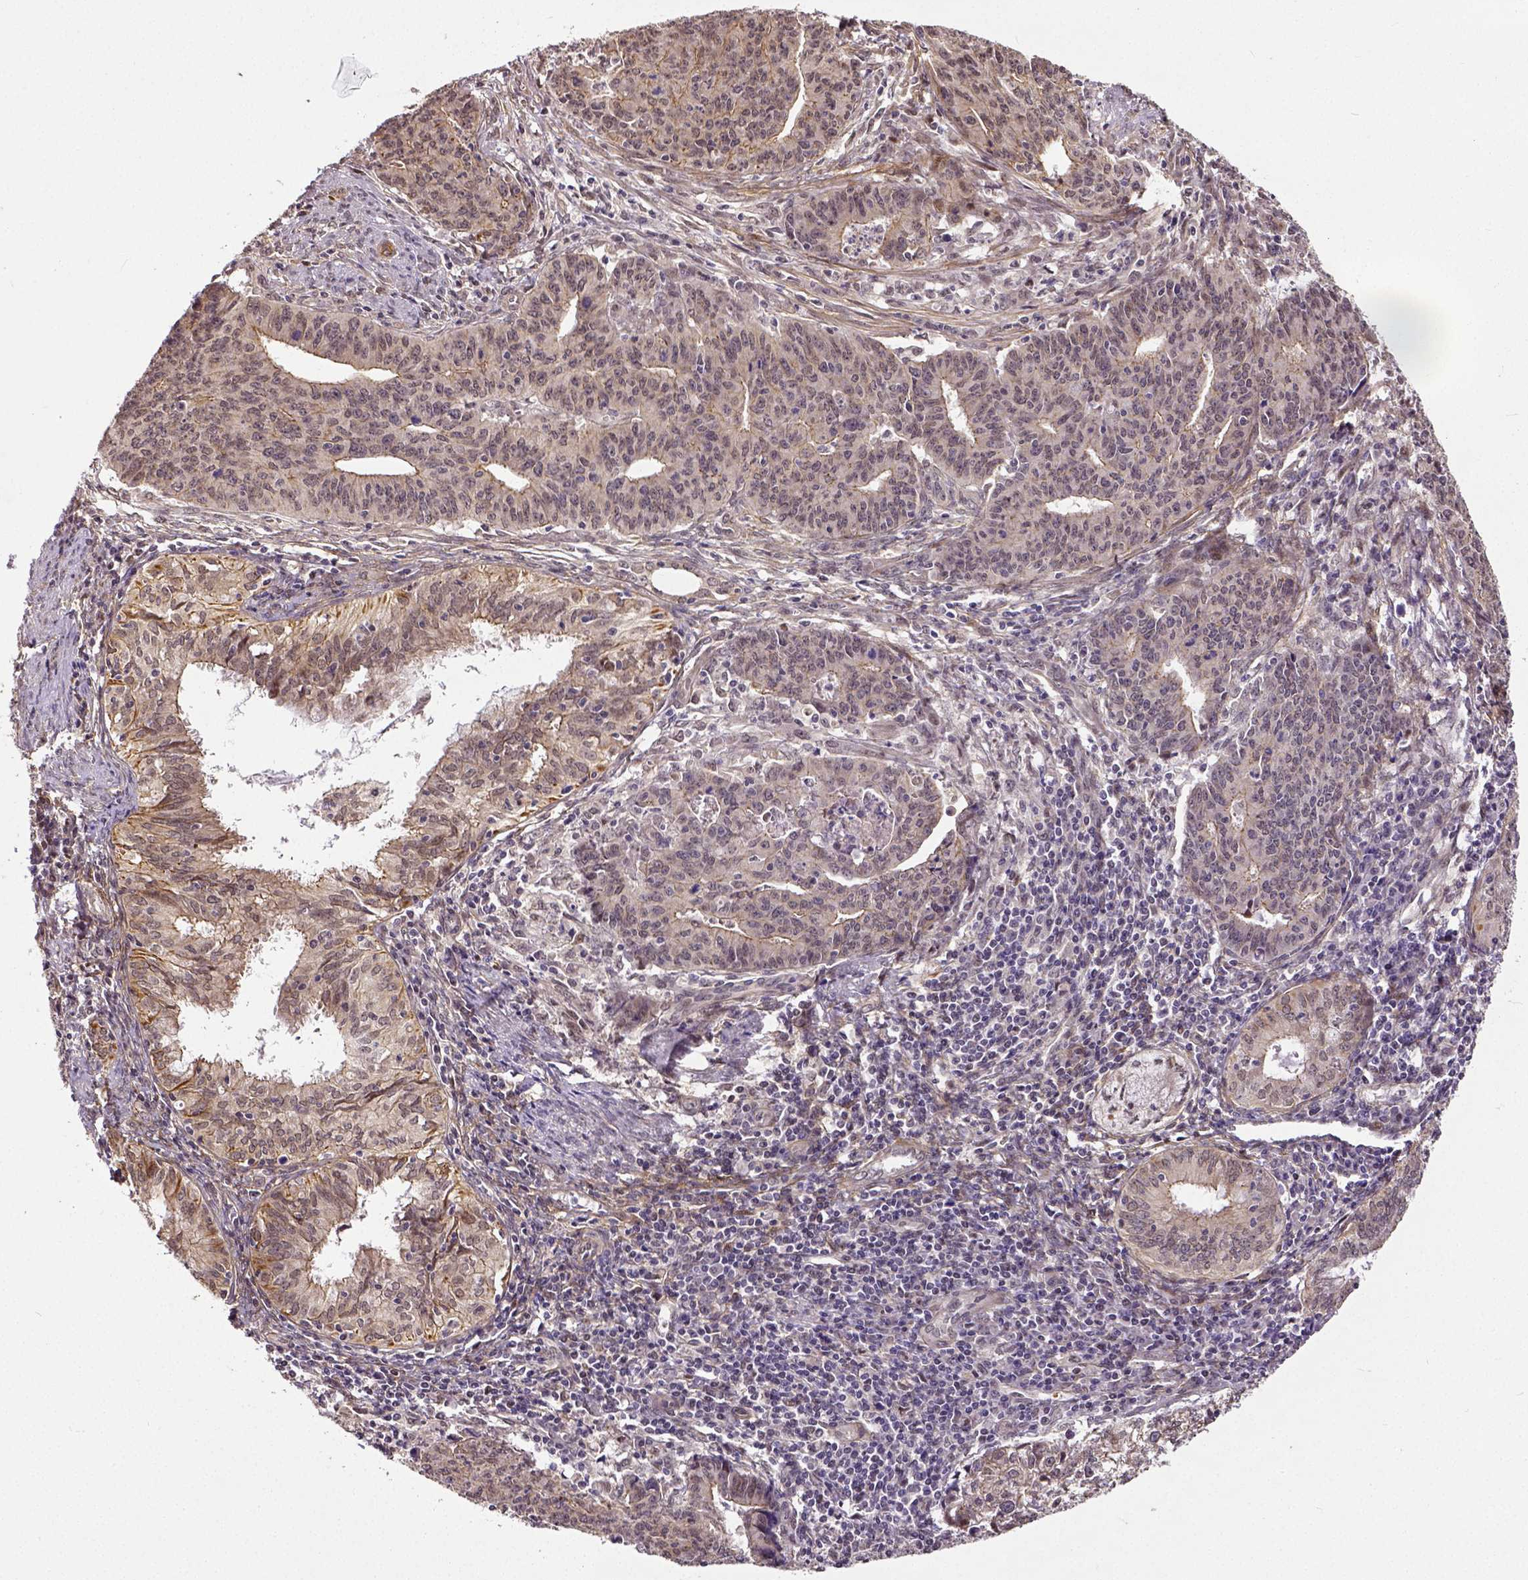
{"staining": {"intensity": "weak", "quantity": "25%-75%", "location": "cytoplasmic/membranous"}, "tissue": "endometrial cancer", "cell_type": "Tumor cells", "image_type": "cancer", "snomed": [{"axis": "morphology", "description": "Adenocarcinoma, NOS"}, {"axis": "topography", "description": "Endometrium"}], "caption": "Immunohistochemical staining of human endometrial cancer (adenocarcinoma) exhibits weak cytoplasmic/membranous protein expression in about 25%-75% of tumor cells.", "gene": "DICER1", "patient": {"sex": "female", "age": 59}}